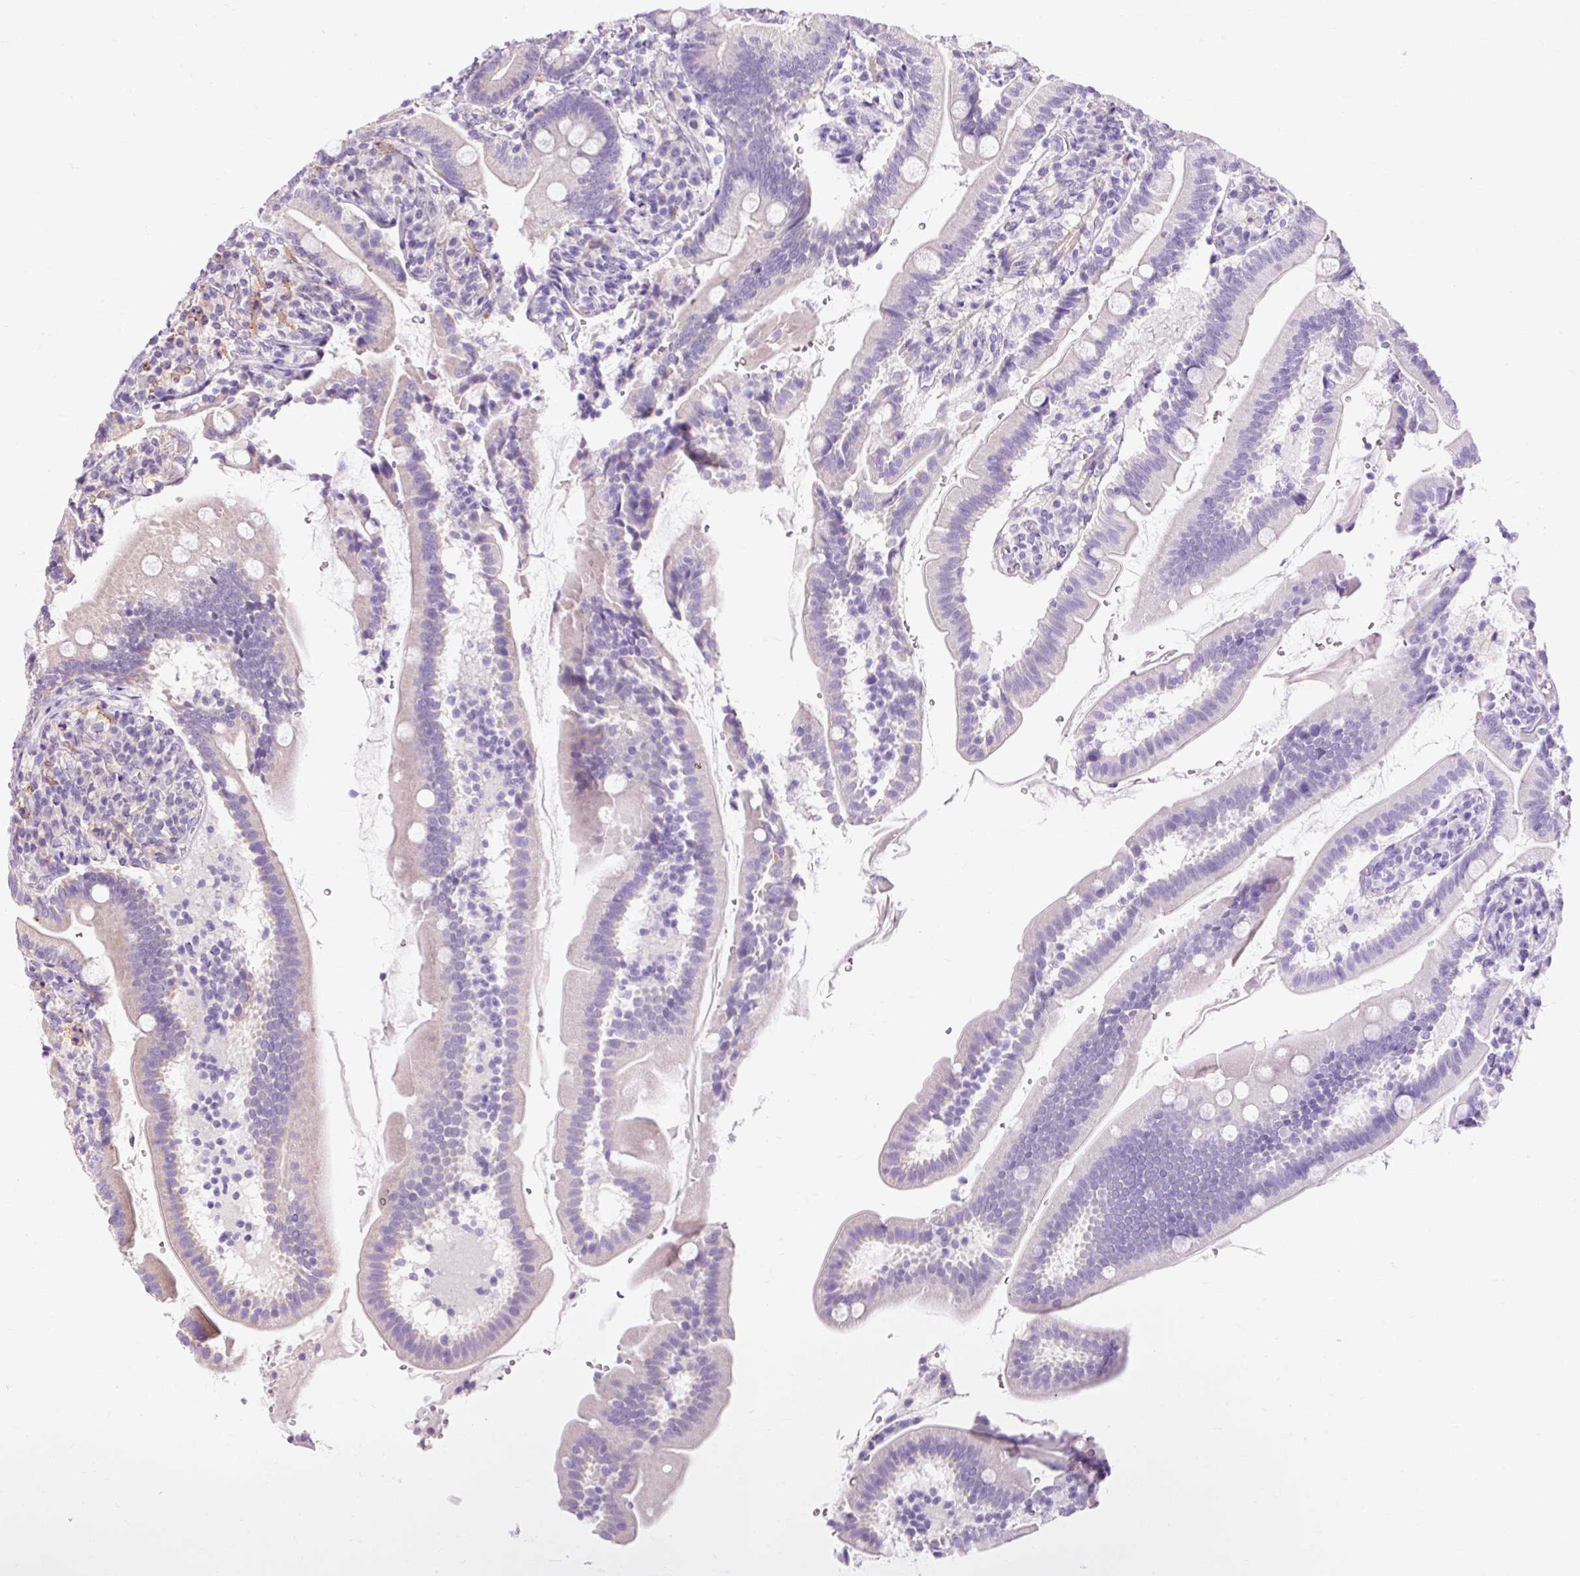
{"staining": {"intensity": "negative", "quantity": "none", "location": "none"}, "tissue": "duodenum", "cell_type": "Glandular cells", "image_type": "normal", "snomed": [{"axis": "morphology", "description": "Normal tissue, NOS"}, {"axis": "topography", "description": "Duodenum"}], "caption": "High magnification brightfield microscopy of unremarkable duodenum stained with DAB (brown) and counterstained with hematoxylin (blue): glandular cells show no significant expression.", "gene": "RIPOR3", "patient": {"sex": "female", "age": 67}}